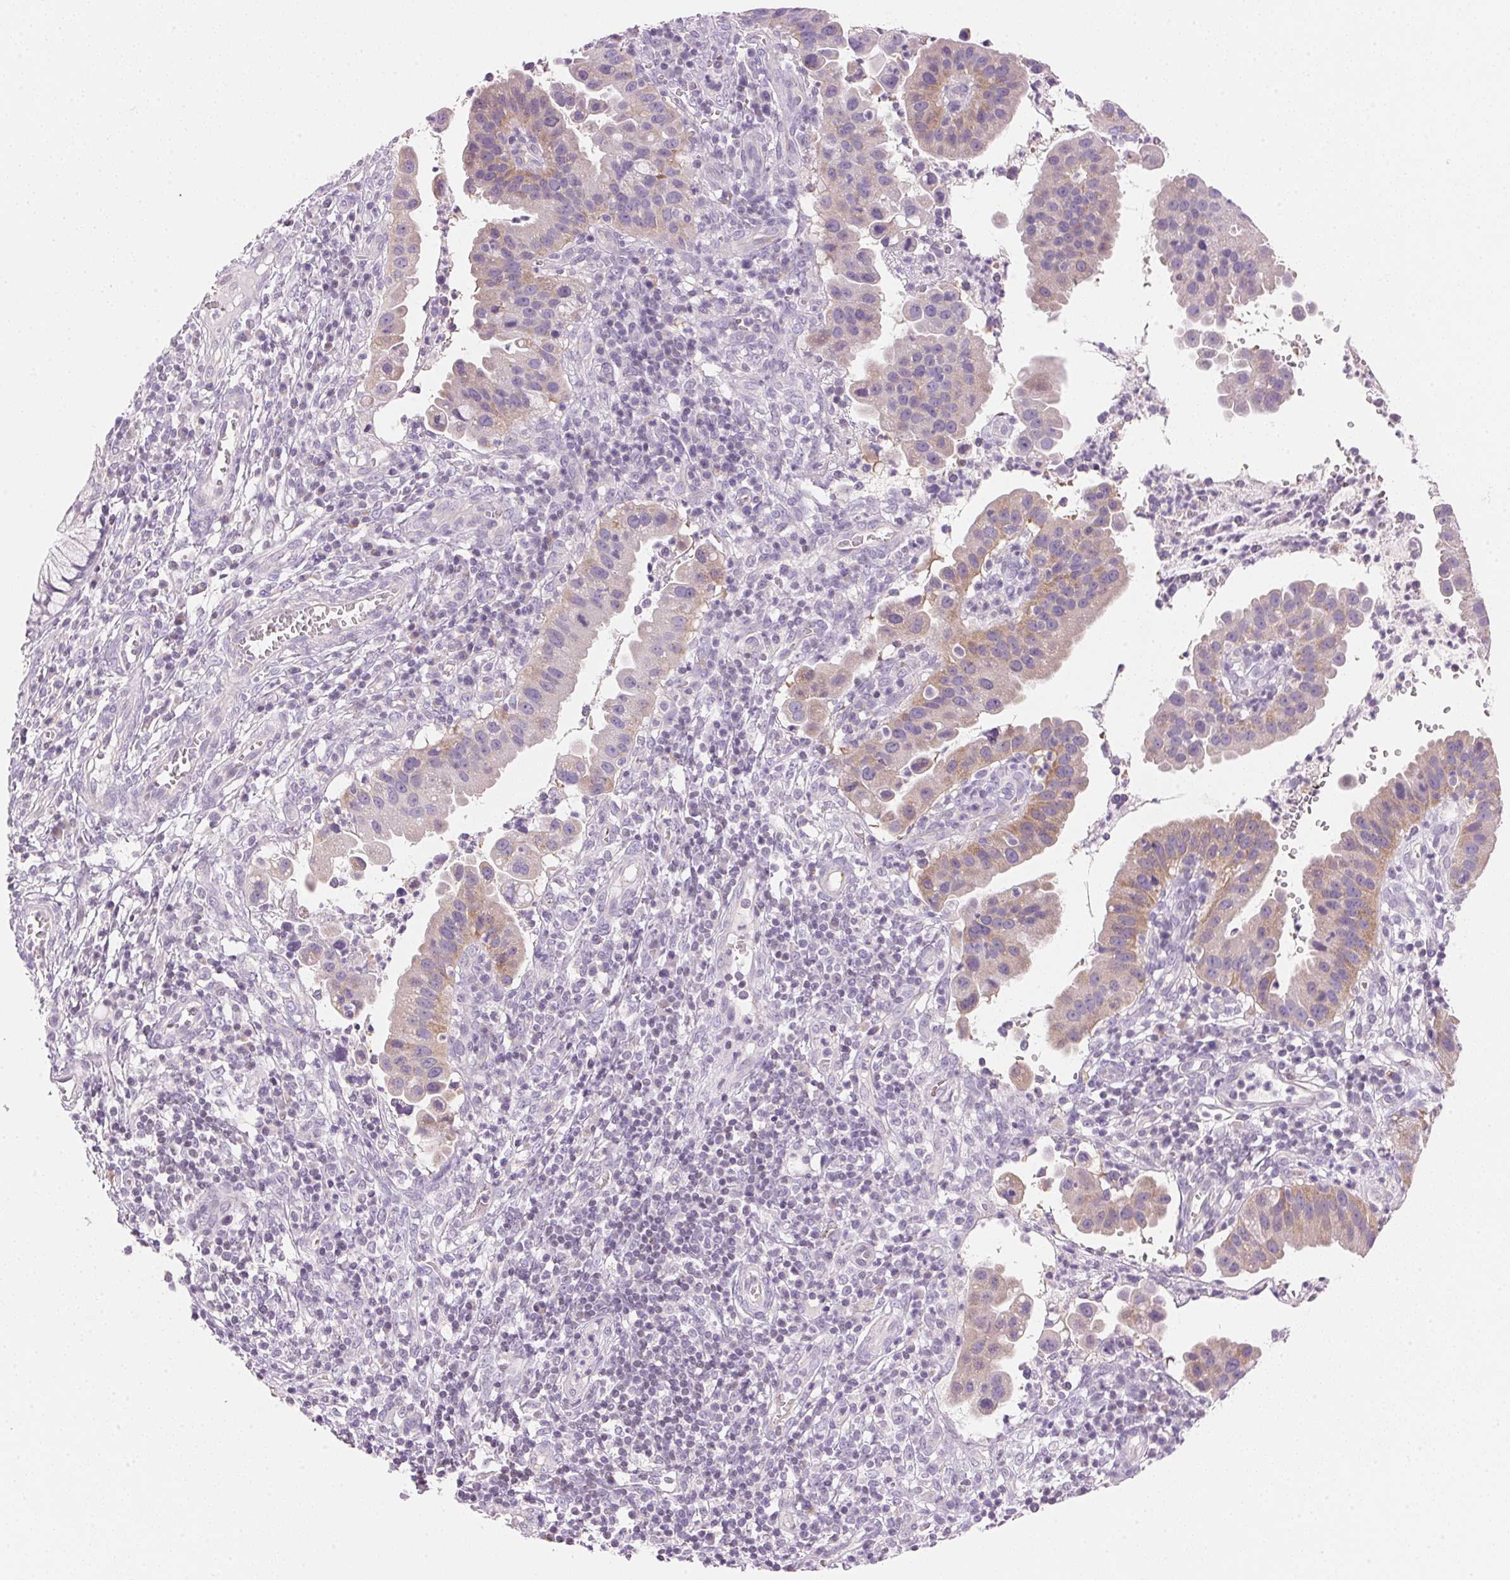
{"staining": {"intensity": "weak", "quantity": "25%-75%", "location": "cytoplasmic/membranous"}, "tissue": "cervical cancer", "cell_type": "Tumor cells", "image_type": "cancer", "snomed": [{"axis": "morphology", "description": "Adenocarcinoma, NOS"}, {"axis": "topography", "description": "Cervix"}], "caption": "Human adenocarcinoma (cervical) stained with a protein marker reveals weak staining in tumor cells.", "gene": "CYP11B1", "patient": {"sex": "female", "age": 34}}